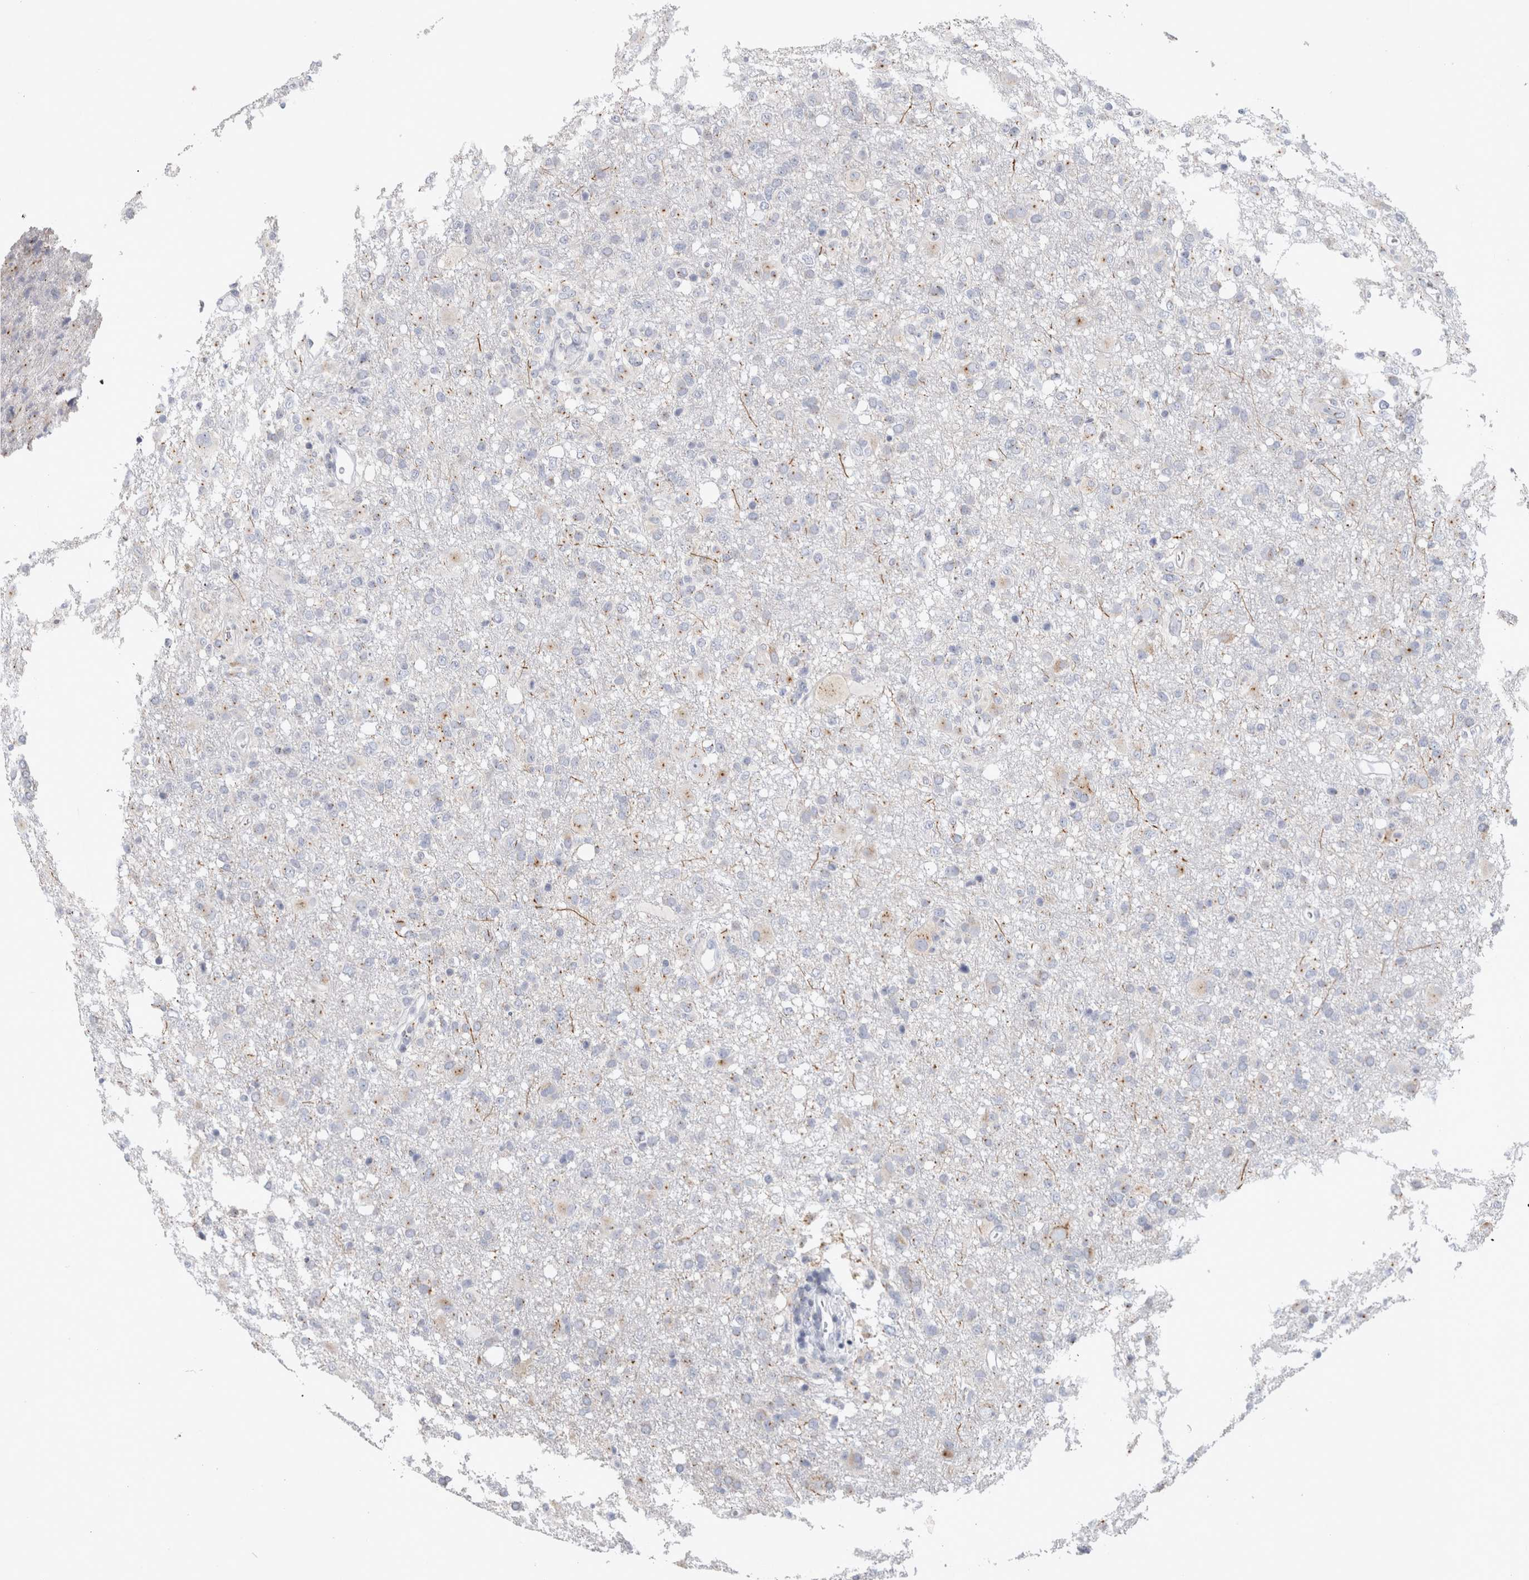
{"staining": {"intensity": "weak", "quantity": "25%-75%", "location": "cytoplasmic/membranous"}, "tissue": "glioma", "cell_type": "Tumor cells", "image_type": "cancer", "snomed": [{"axis": "morphology", "description": "Glioma, malignant, High grade"}, {"axis": "topography", "description": "Brain"}], "caption": "Immunohistochemical staining of glioma demonstrates weak cytoplasmic/membranous protein expression in approximately 25%-75% of tumor cells.", "gene": "AKAP9", "patient": {"sex": "female", "age": 57}}